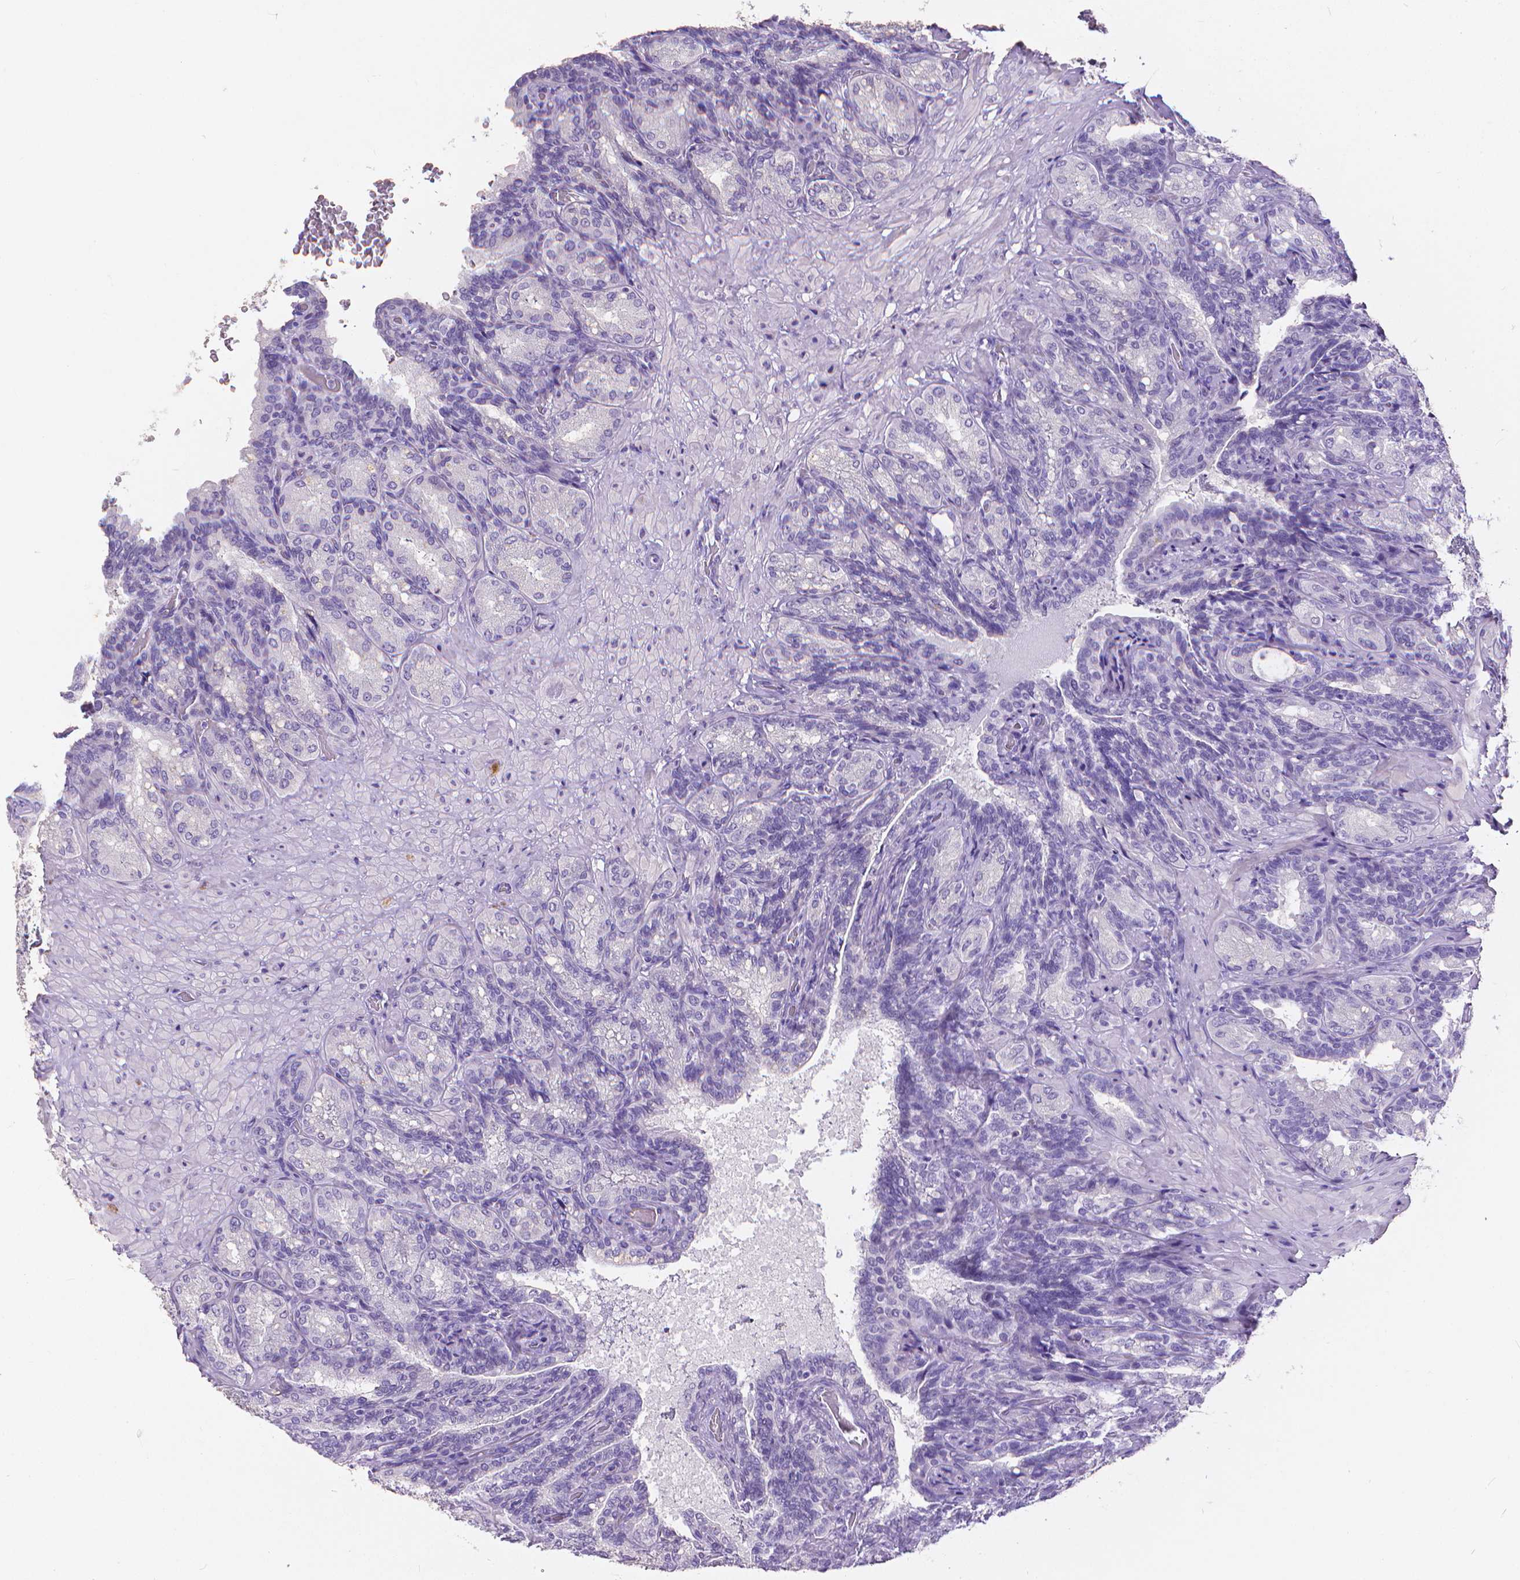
{"staining": {"intensity": "negative", "quantity": "none", "location": "none"}, "tissue": "seminal vesicle", "cell_type": "Glandular cells", "image_type": "normal", "snomed": [{"axis": "morphology", "description": "Normal tissue, NOS"}, {"axis": "topography", "description": "Seminal veicle"}], "caption": "Seminal vesicle was stained to show a protein in brown. There is no significant positivity in glandular cells. (DAB (3,3'-diaminobenzidine) IHC, high magnification).", "gene": "CD4", "patient": {"sex": "male", "age": 68}}